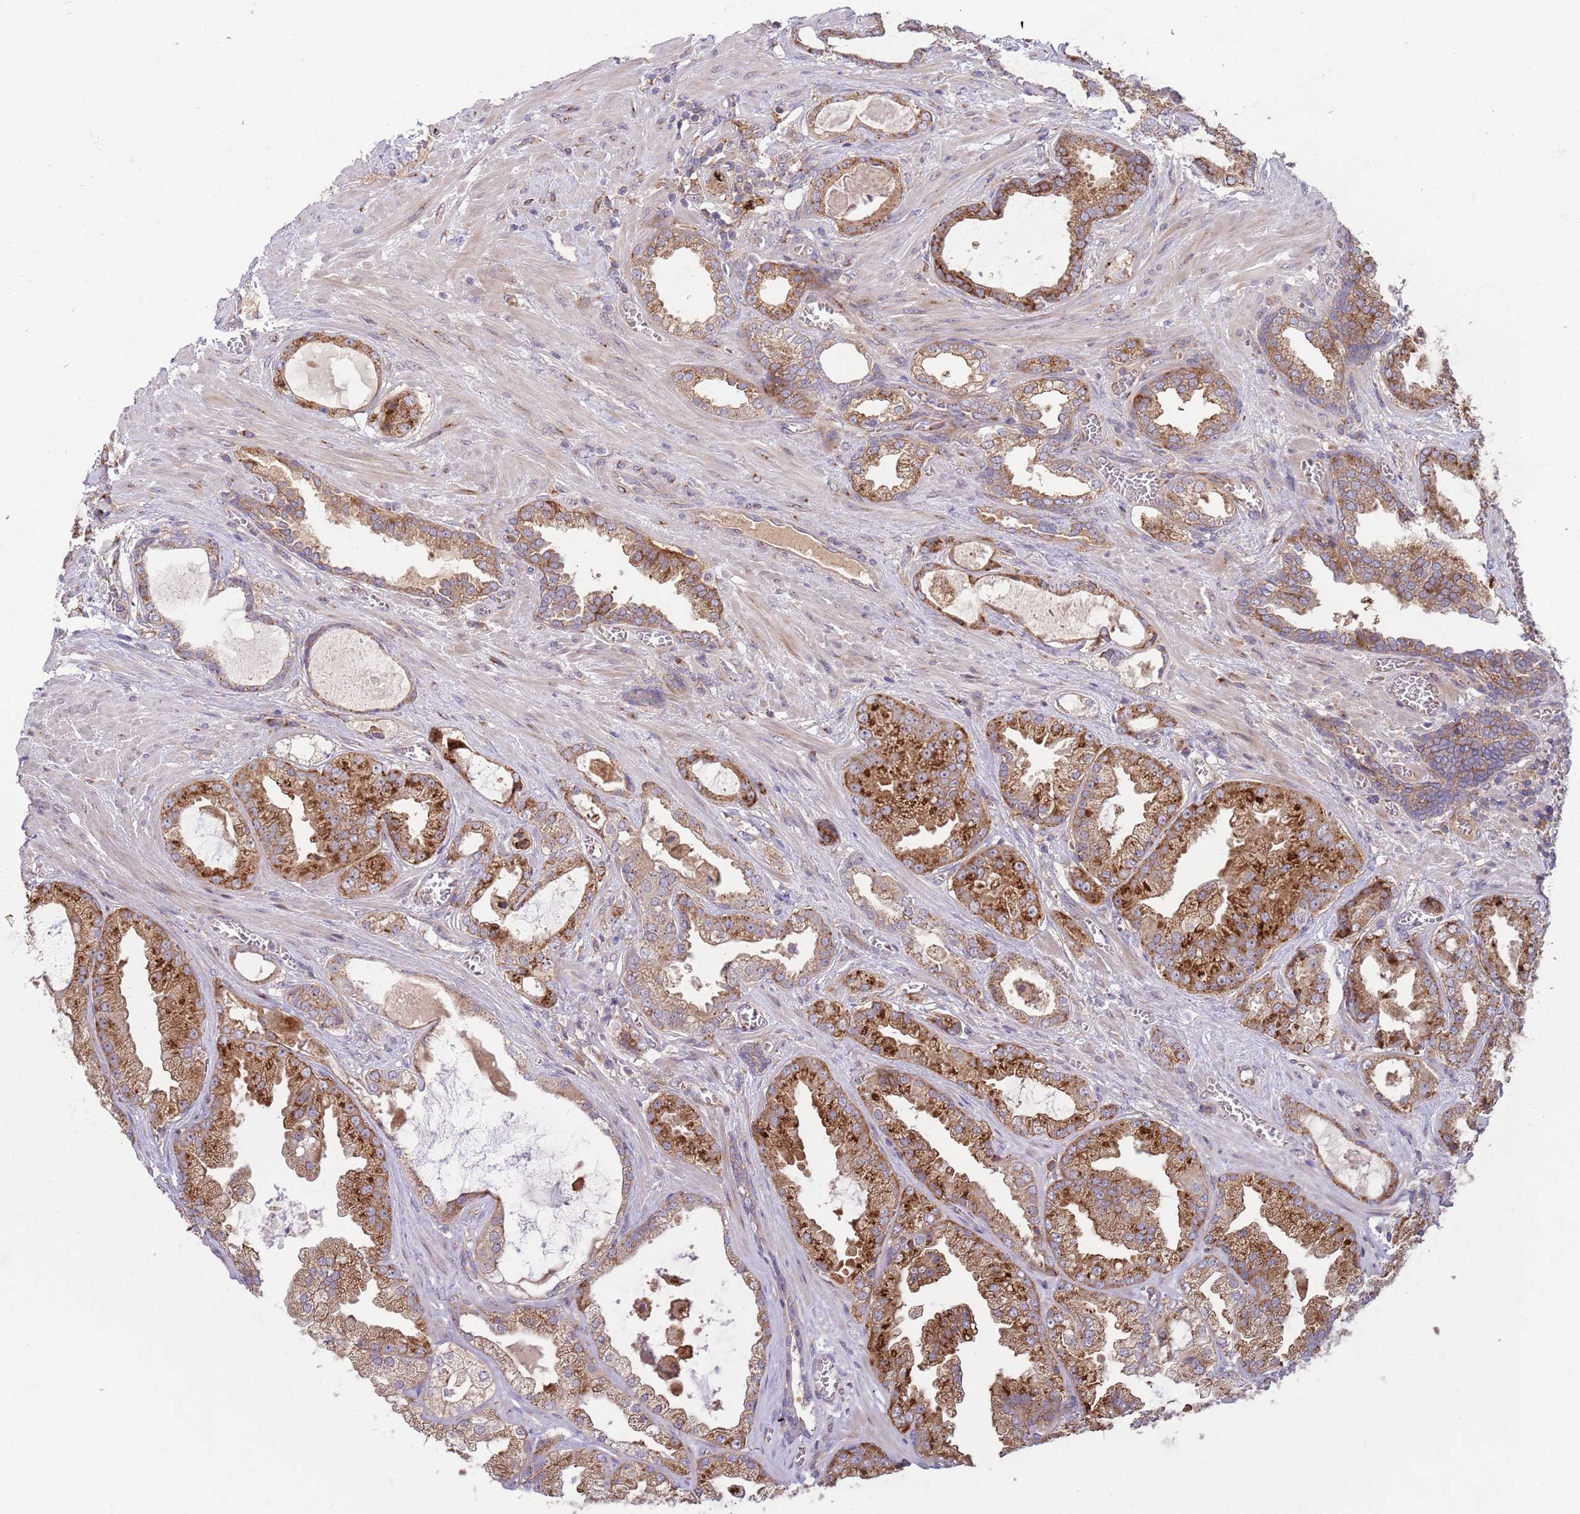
{"staining": {"intensity": "strong", "quantity": ">75%", "location": "cytoplasmic/membranous"}, "tissue": "prostate cancer", "cell_type": "Tumor cells", "image_type": "cancer", "snomed": [{"axis": "morphology", "description": "Adenocarcinoma, Low grade"}, {"axis": "topography", "description": "Prostate"}], "caption": "The micrograph demonstrates immunohistochemical staining of prostate cancer (low-grade adenocarcinoma). There is strong cytoplasmic/membranous positivity is identified in approximately >75% of tumor cells.", "gene": "BTBD7", "patient": {"sex": "male", "age": 57}}